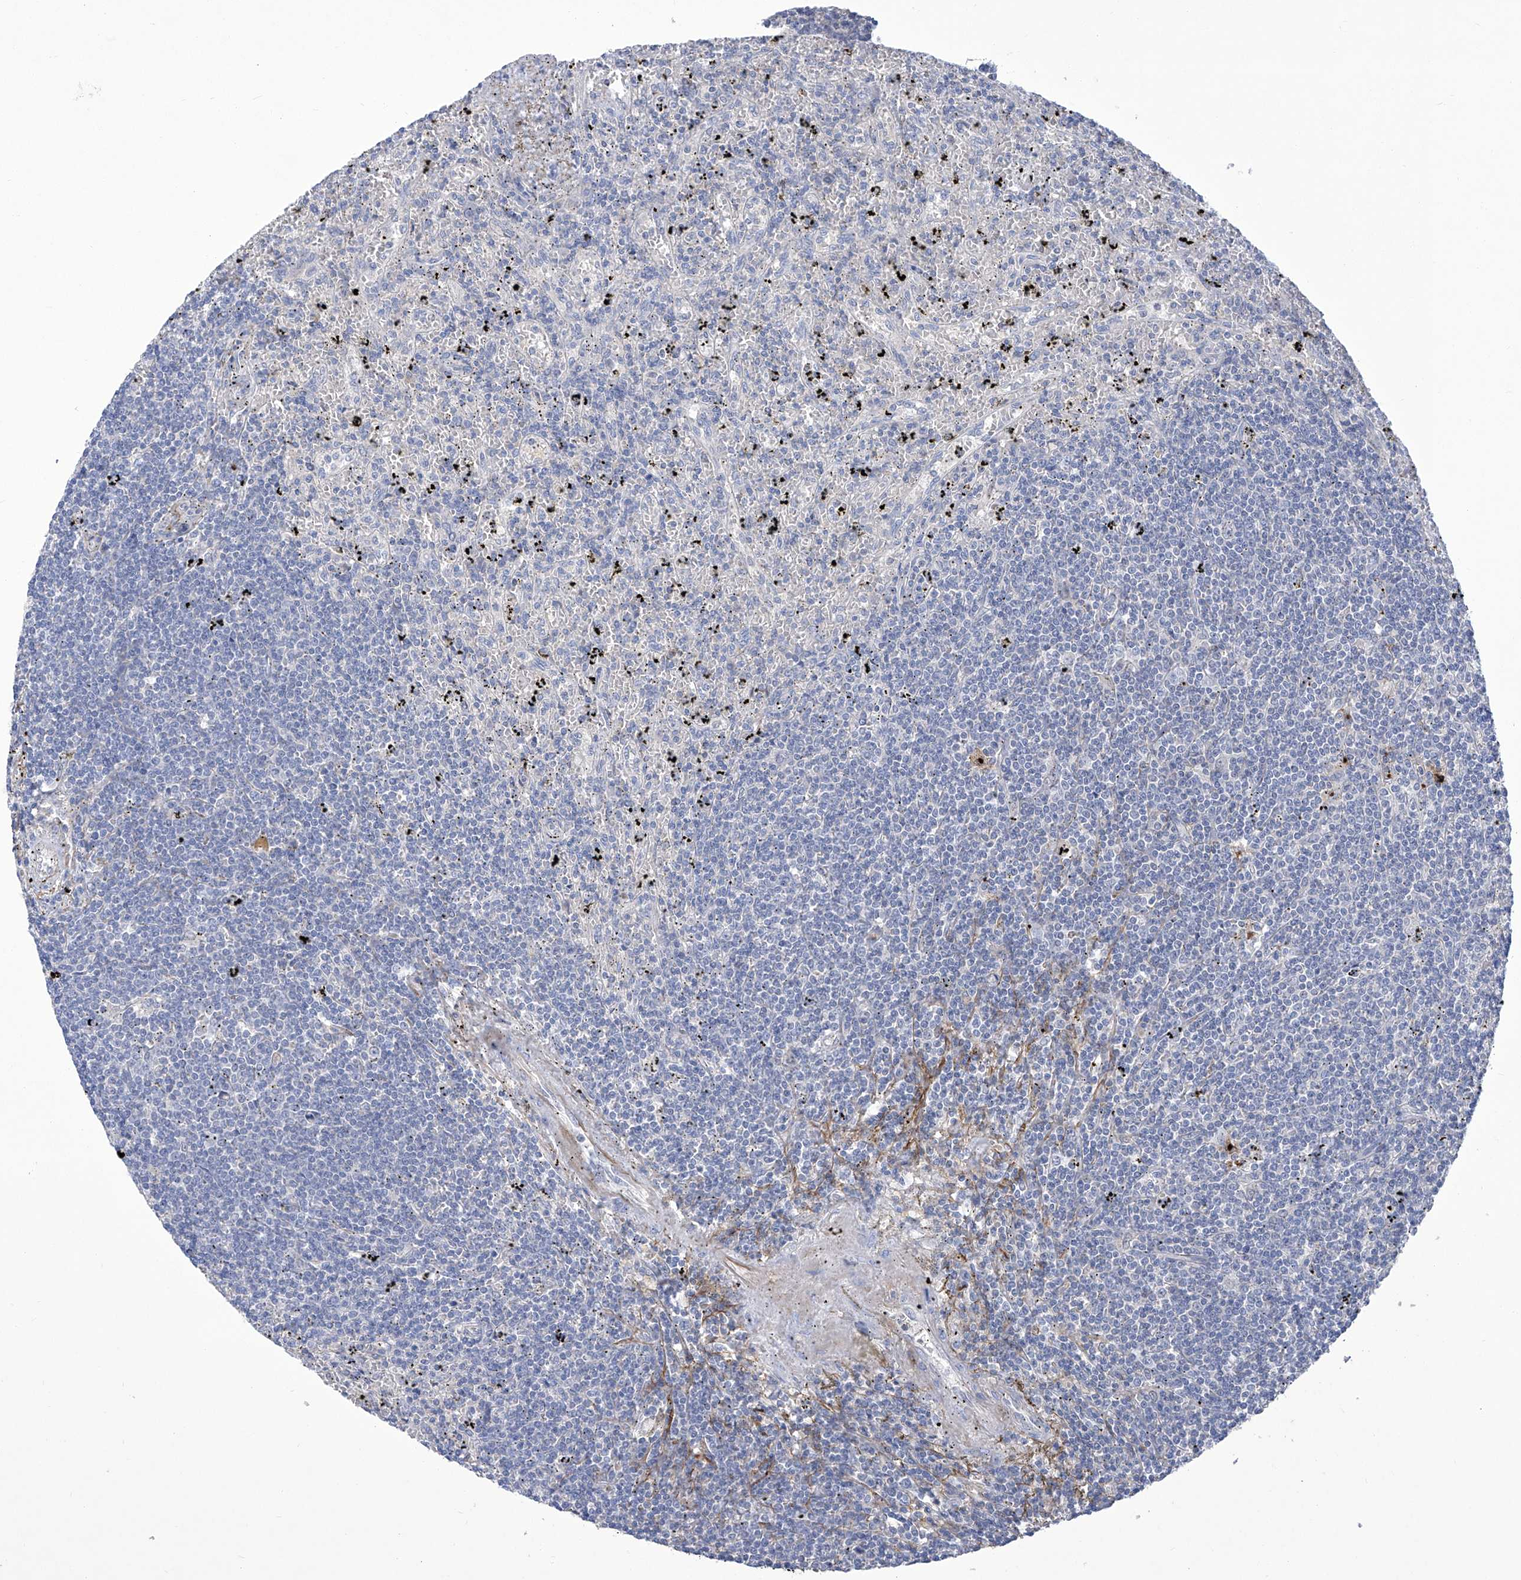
{"staining": {"intensity": "negative", "quantity": "none", "location": "none"}, "tissue": "lymphoma", "cell_type": "Tumor cells", "image_type": "cancer", "snomed": [{"axis": "morphology", "description": "Malignant lymphoma, non-Hodgkin's type, Low grade"}, {"axis": "topography", "description": "Spleen"}], "caption": "Tumor cells show no significant expression in lymphoma.", "gene": "TXNIP", "patient": {"sex": "male", "age": 76}}